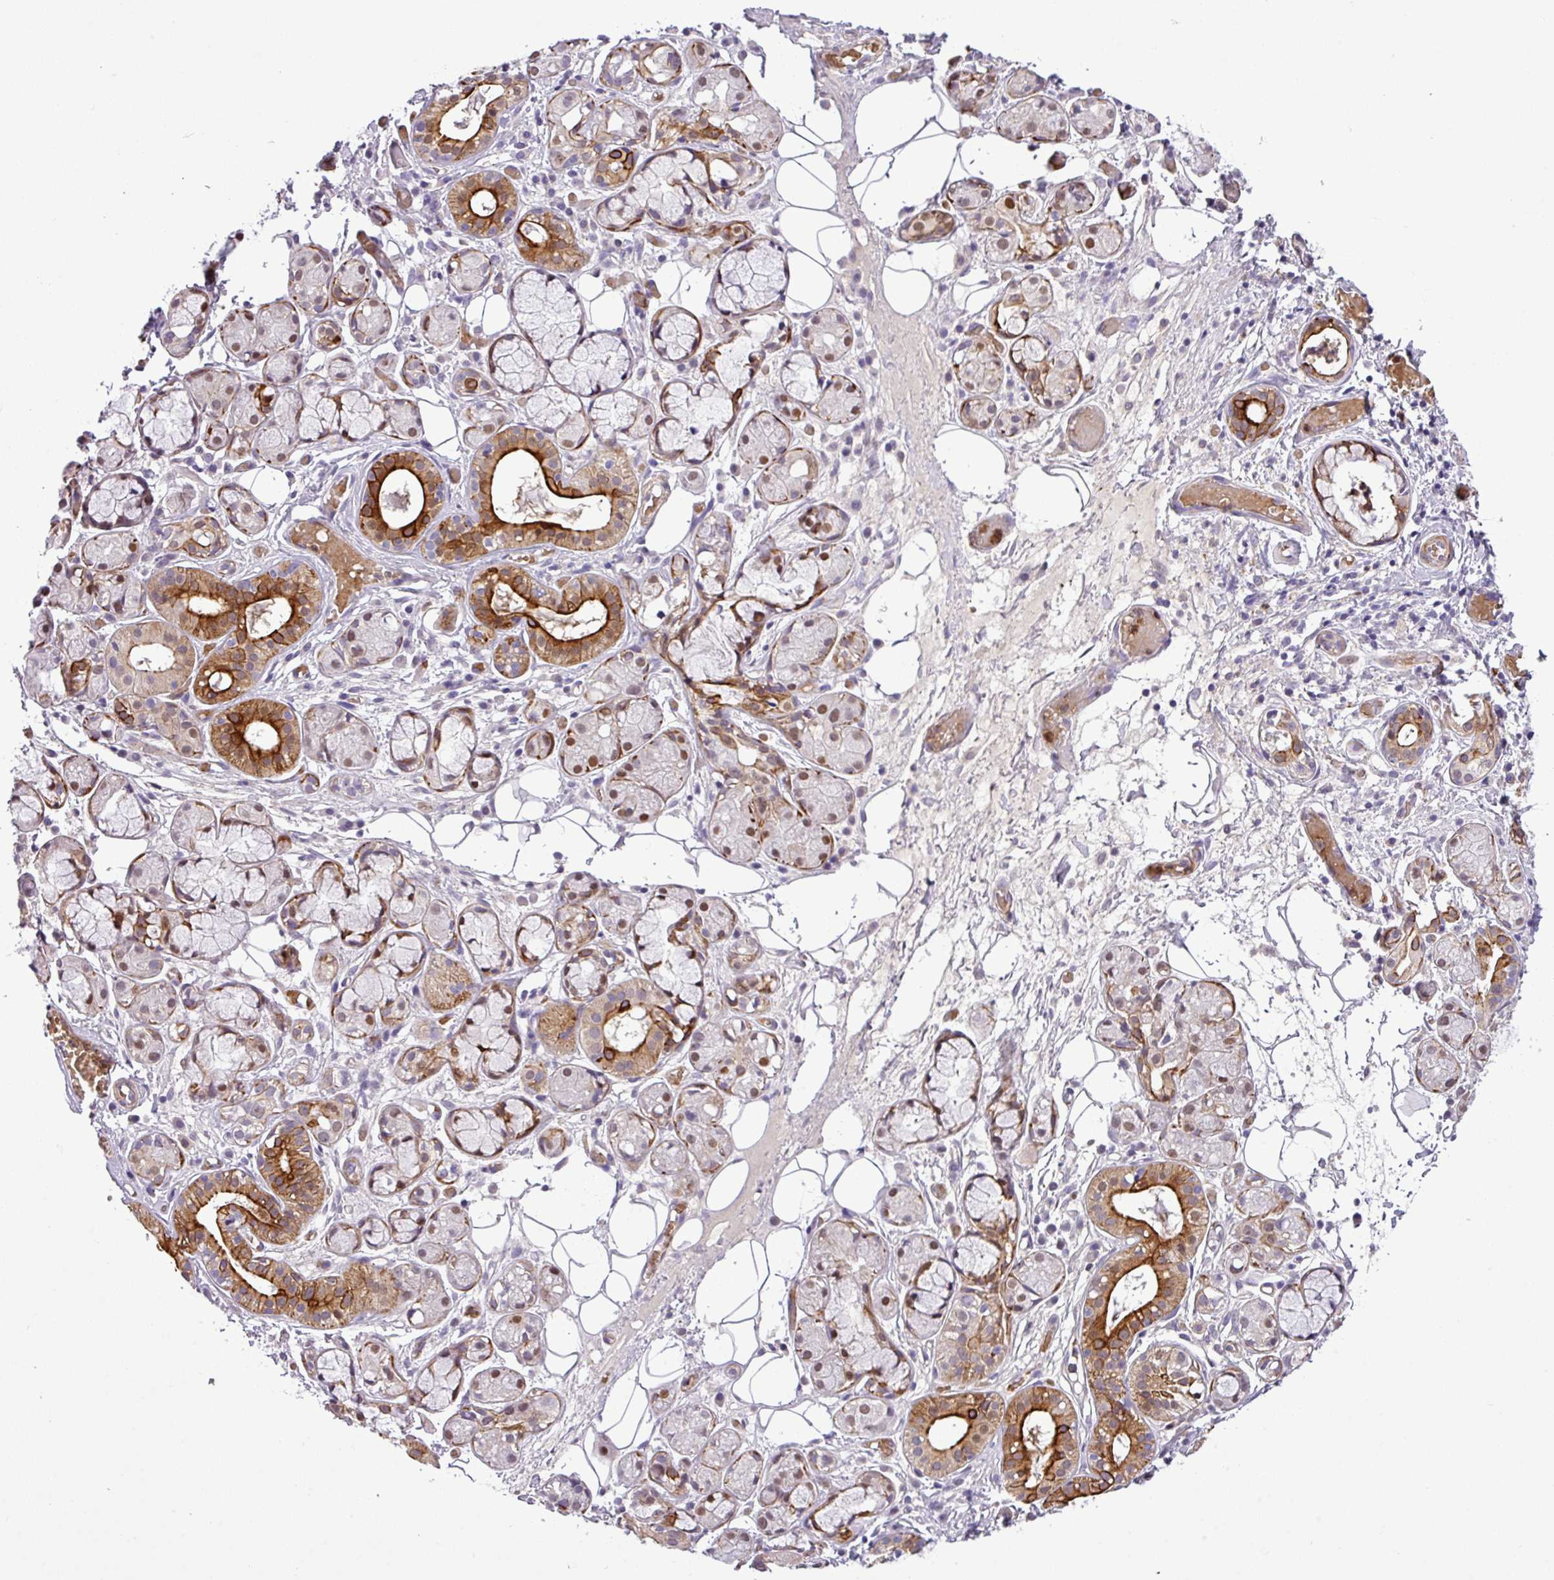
{"staining": {"intensity": "strong", "quantity": "25%-75%", "location": "cytoplasmic/membranous"}, "tissue": "salivary gland", "cell_type": "Glandular cells", "image_type": "normal", "snomed": [{"axis": "morphology", "description": "Normal tissue, NOS"}, {"axis": "topography", "description": "Salivary gland"}], "caption": "The immunohistochemical stain shows strong cytoplasmic/membranous staining in glandular cells of benign salivary gland.", "gene": "NBEAL2", "patient": {"sex": "male", "age": 82}}